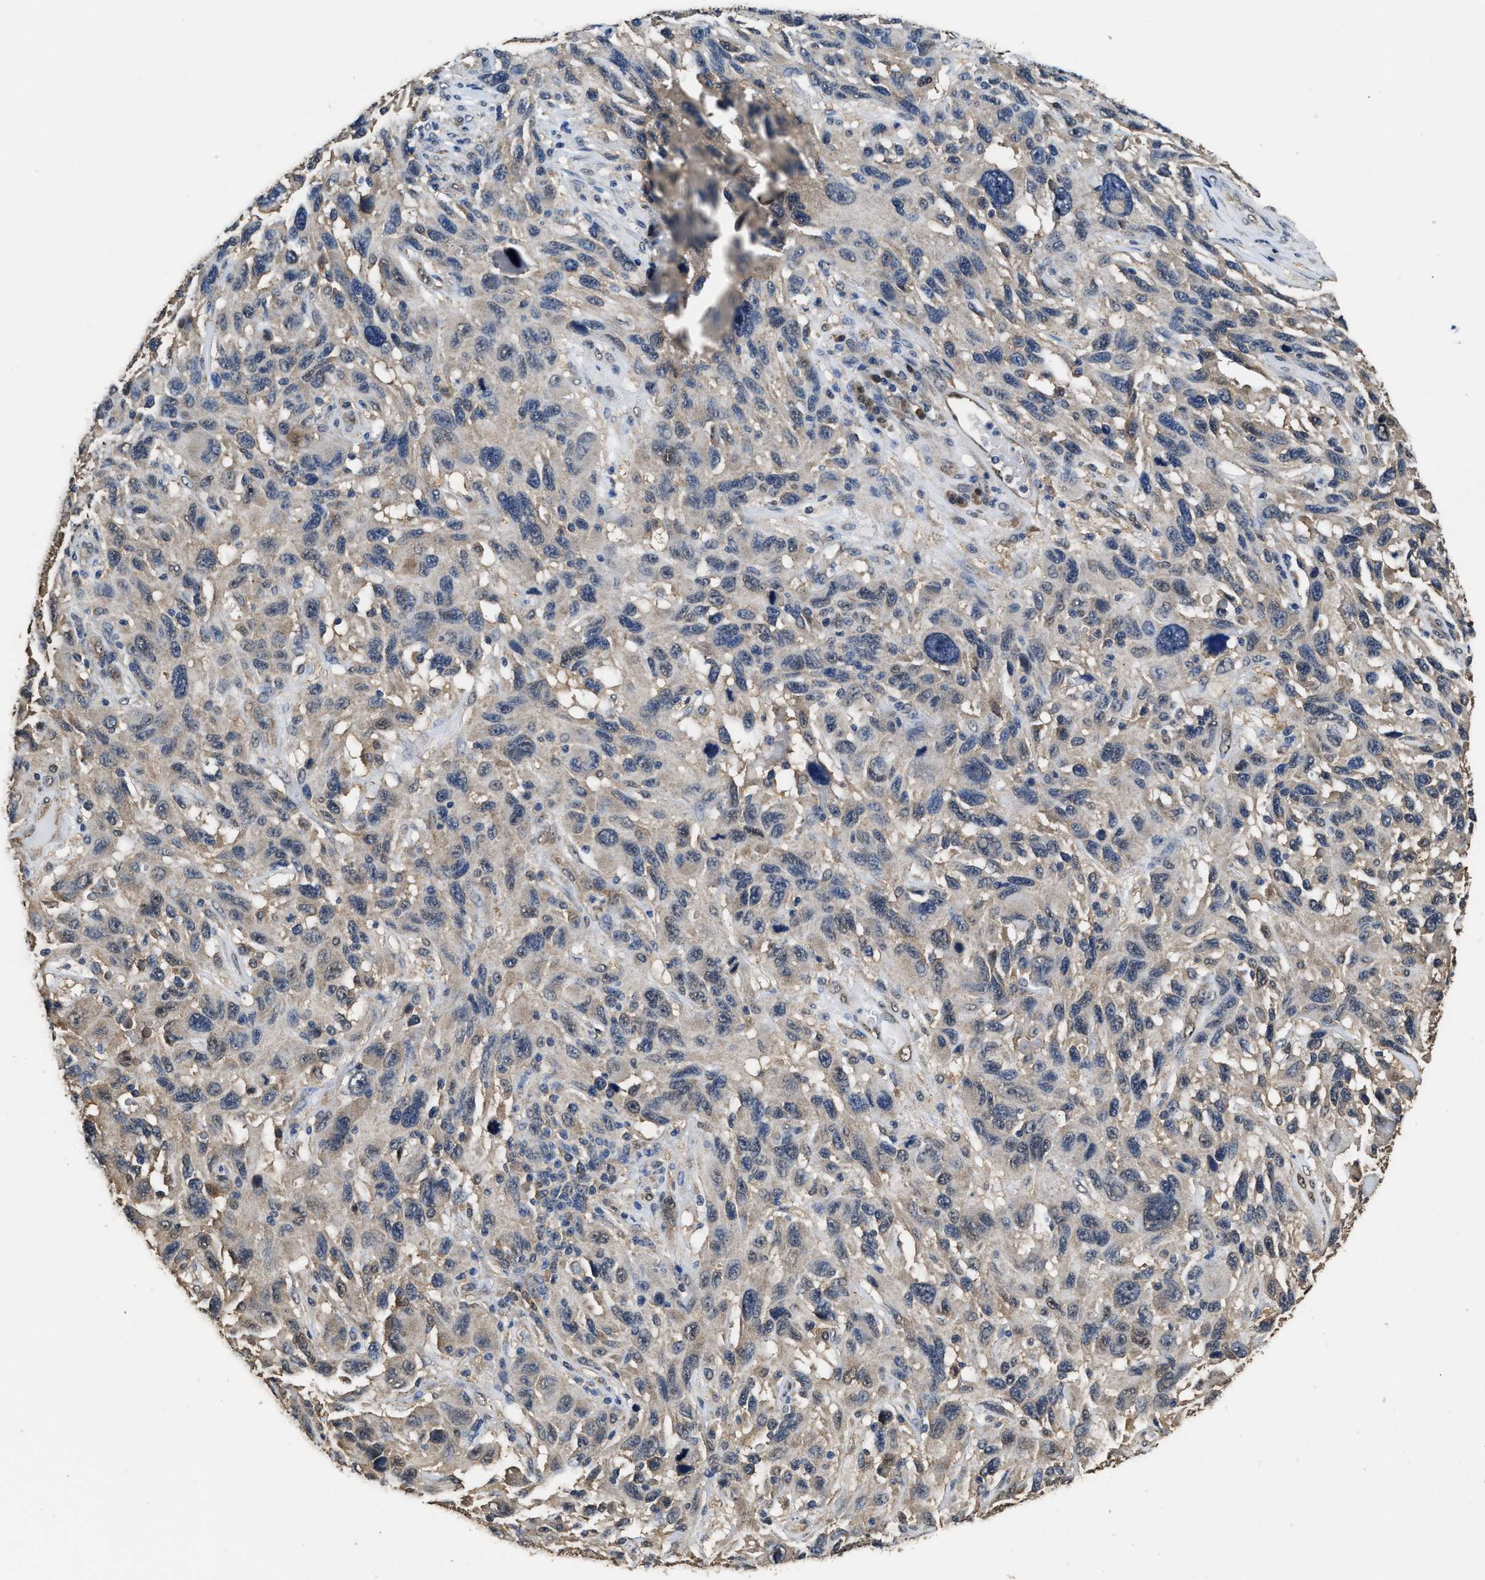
{"staining": {"intensity": "negative", "quantity": "none", "location": "none"}, "tissue": "melanoma", "cell_type": "Tumor cells", "image_type": "cancer", "snomed": [{"axis": "morphology", "description": "Malignant melanoma, NOS"}, {"axis": "topography", "description": "Skin"}], "caption": "Melanoma was stained to show a protein in brown. There is no significant expression in tumor cells.", "gene": "YWHAE", "patient": {"sex": "male", "age": 53}}